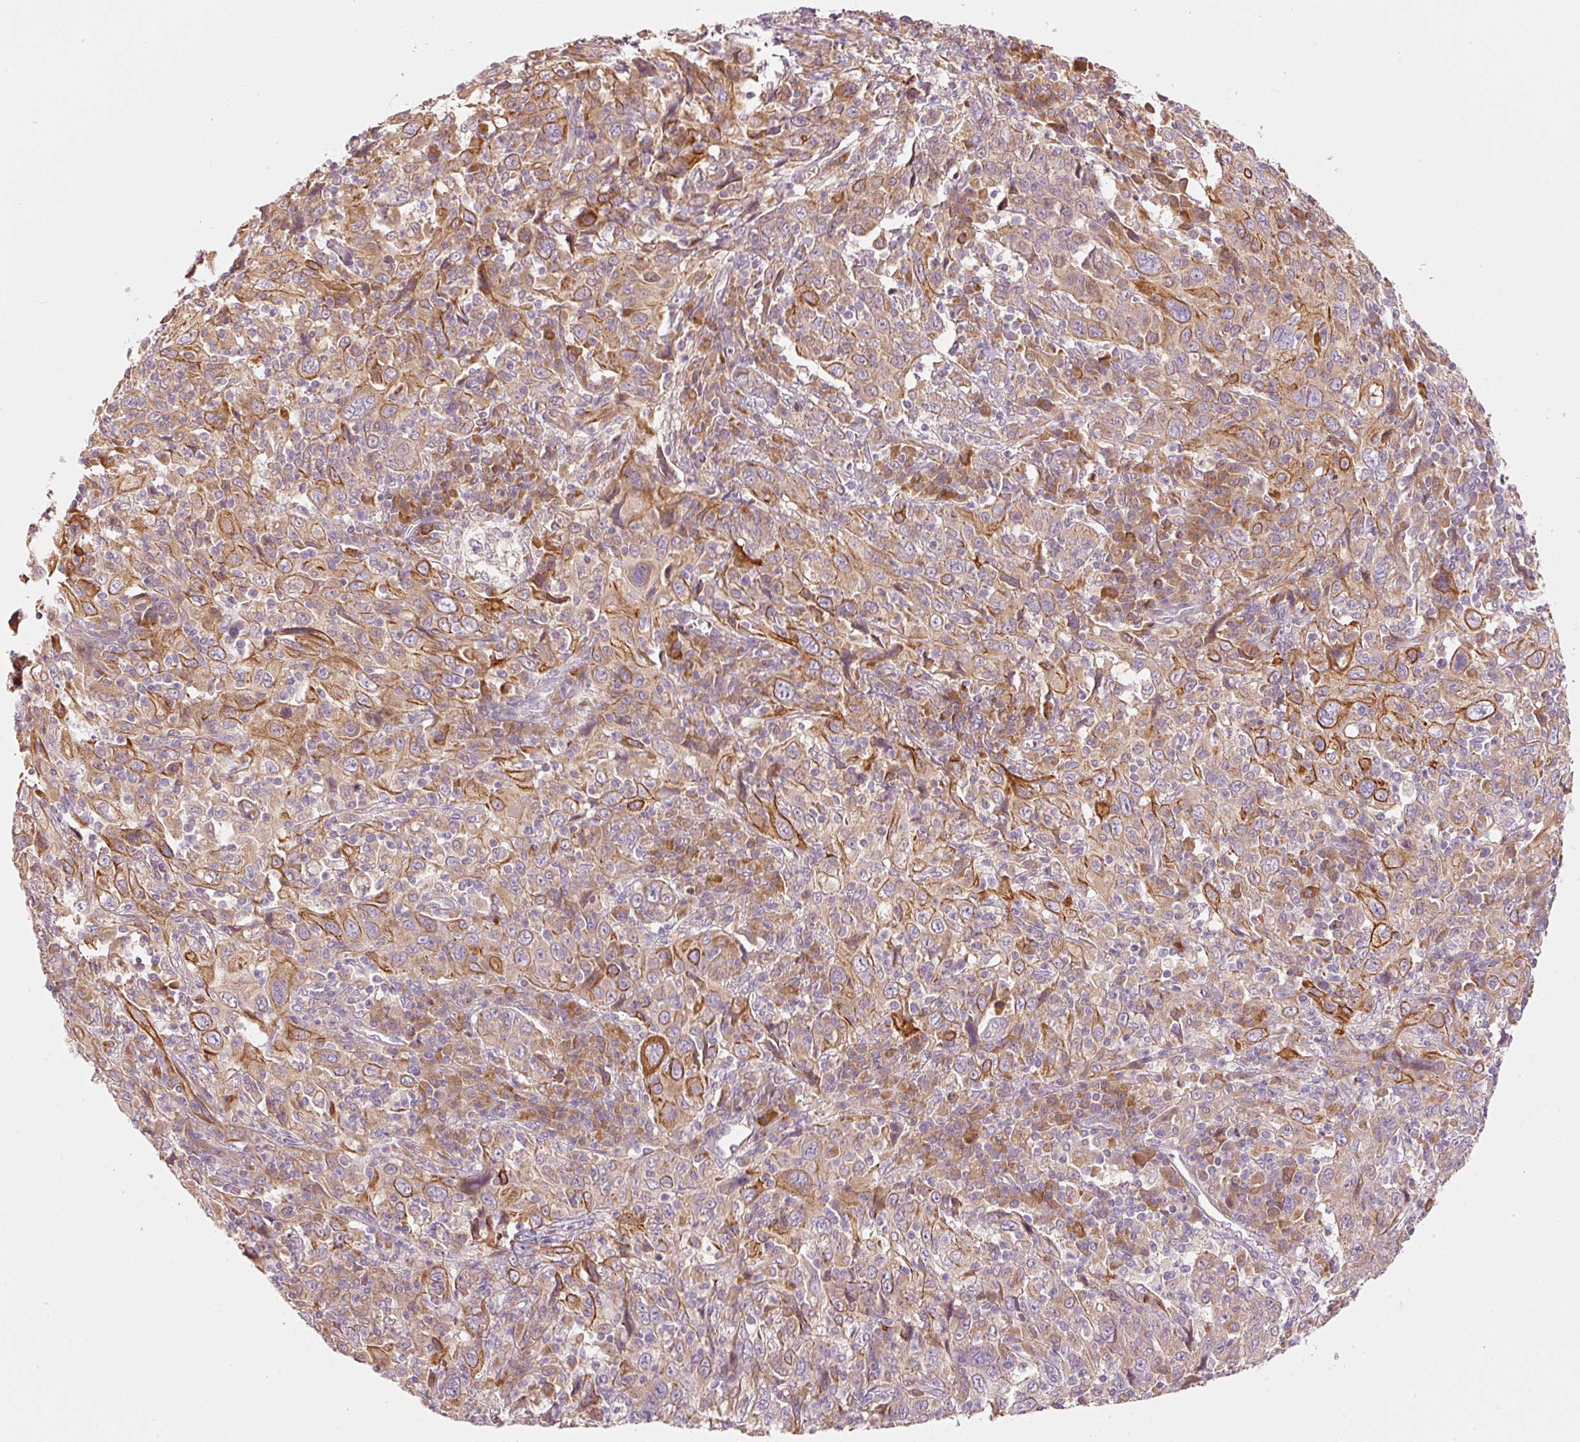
{"staining": {"intensity": "strong", "quantity": "<25%", "location": "cytoplasmic/membranous"}, "tissue": "cervical cancer", "cell_type": "Tumor cells", "image_type": "cancer", "snomed": [{"axis": "morphology", "description": "Squamous cell carcinoma, NOS"}, {"axis": "topography", "description": "Cervix"}], "caption": "Immunohistochemical staining of human squamous cell carcinoma (cervical) exhibits medium levels of strong cytoplasmic/membranous expression in about <25% of tumor cells.", "gene": "MAP10", "patient": {"sex": "female", "age": 46}}